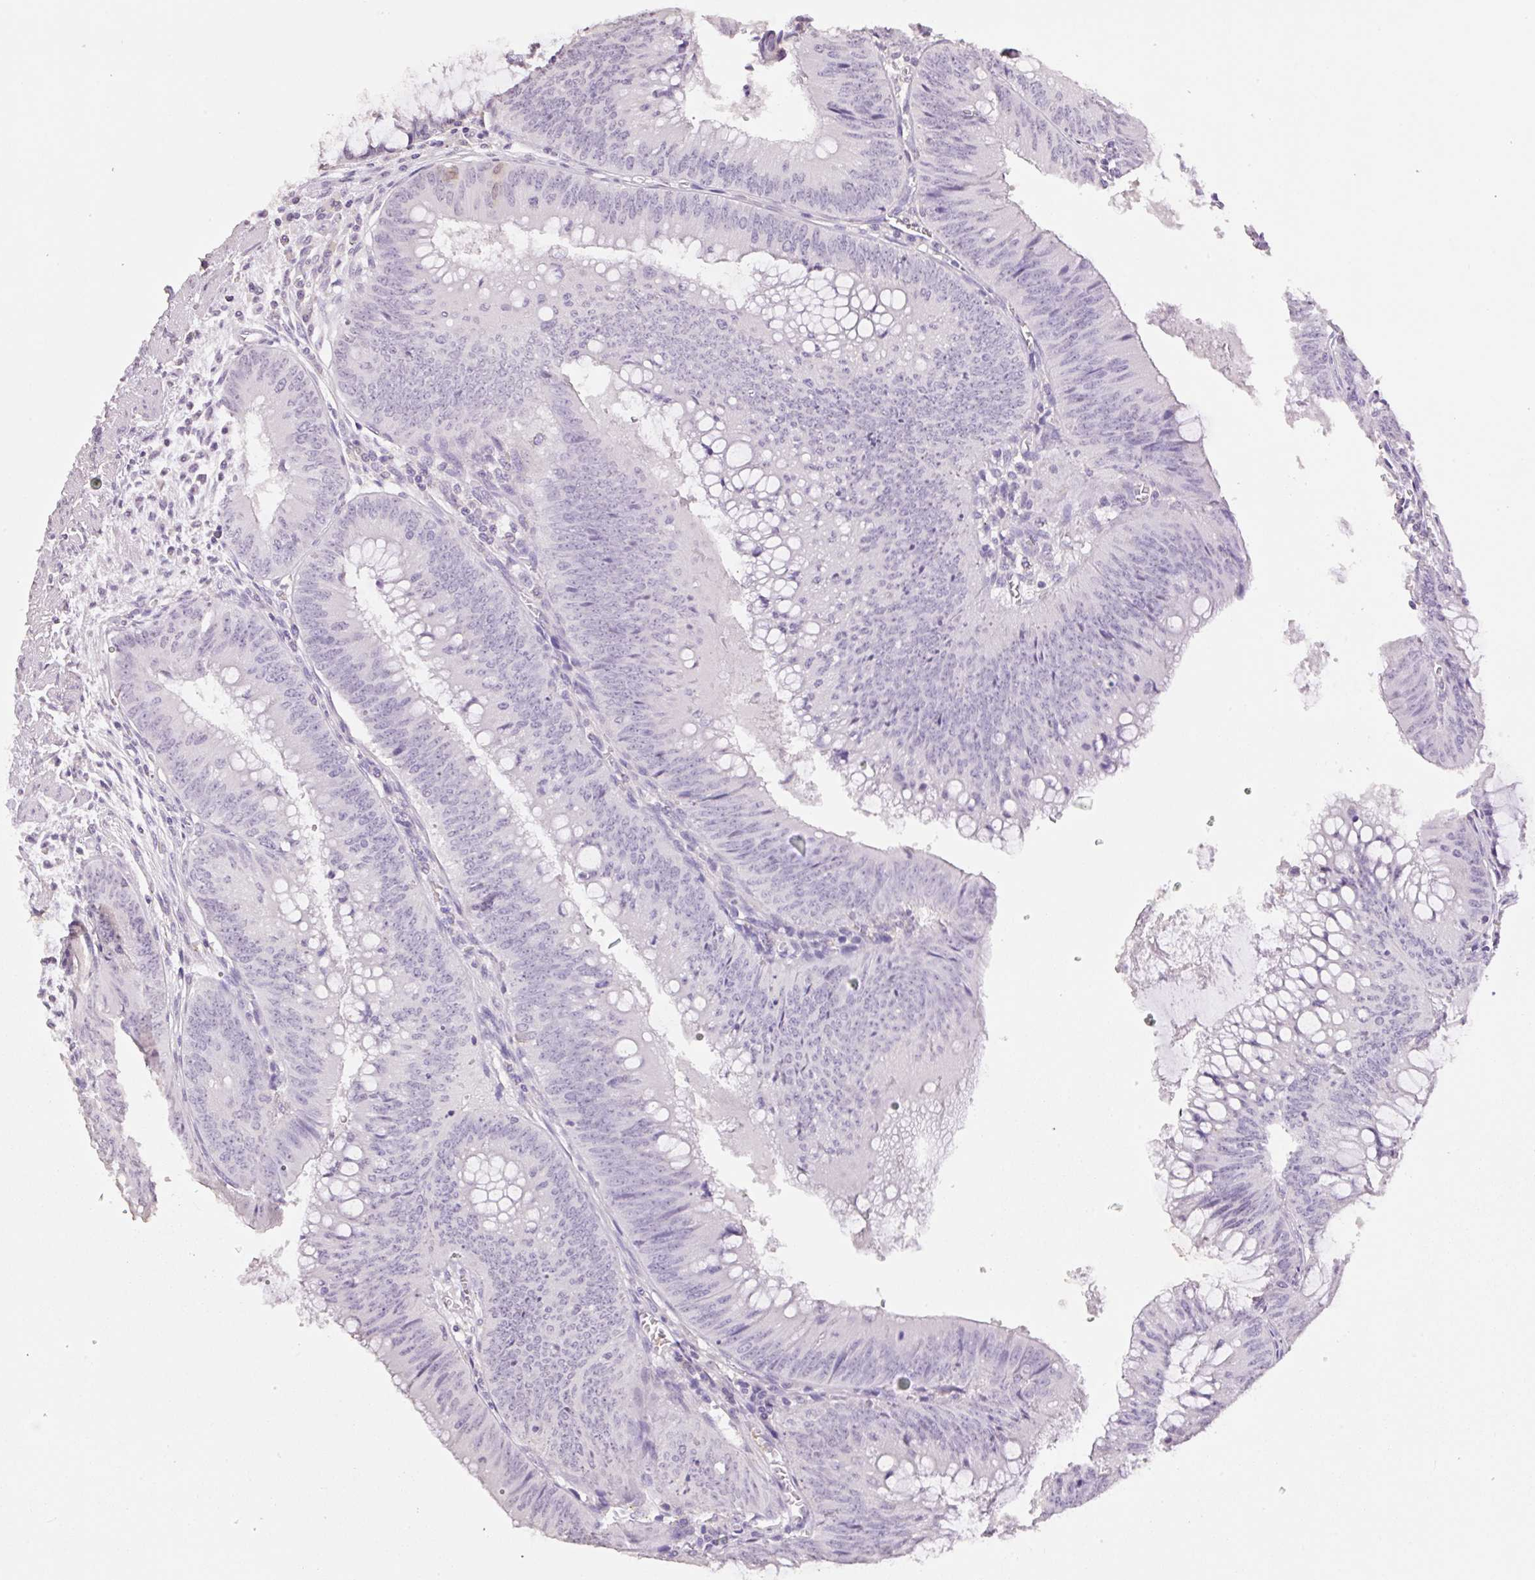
{"staining": {"intensity": "negative", "quantity": "none", "location": "none"}, "tissue": "colorectal cancer", "cell_type": "Tumor cells", "image_type": "cancer", "snomed": [{"axis": "morphology", "description": "Adenocarcinoma, NOS"}, {"axis": "topography", "description": "Rectum"}], "caption": "Tumor cells show no significant expression in adenocarcinoma (colorectal).", "gene": "HCRTR2", "patient": {"sex": "female", "age": 72}}